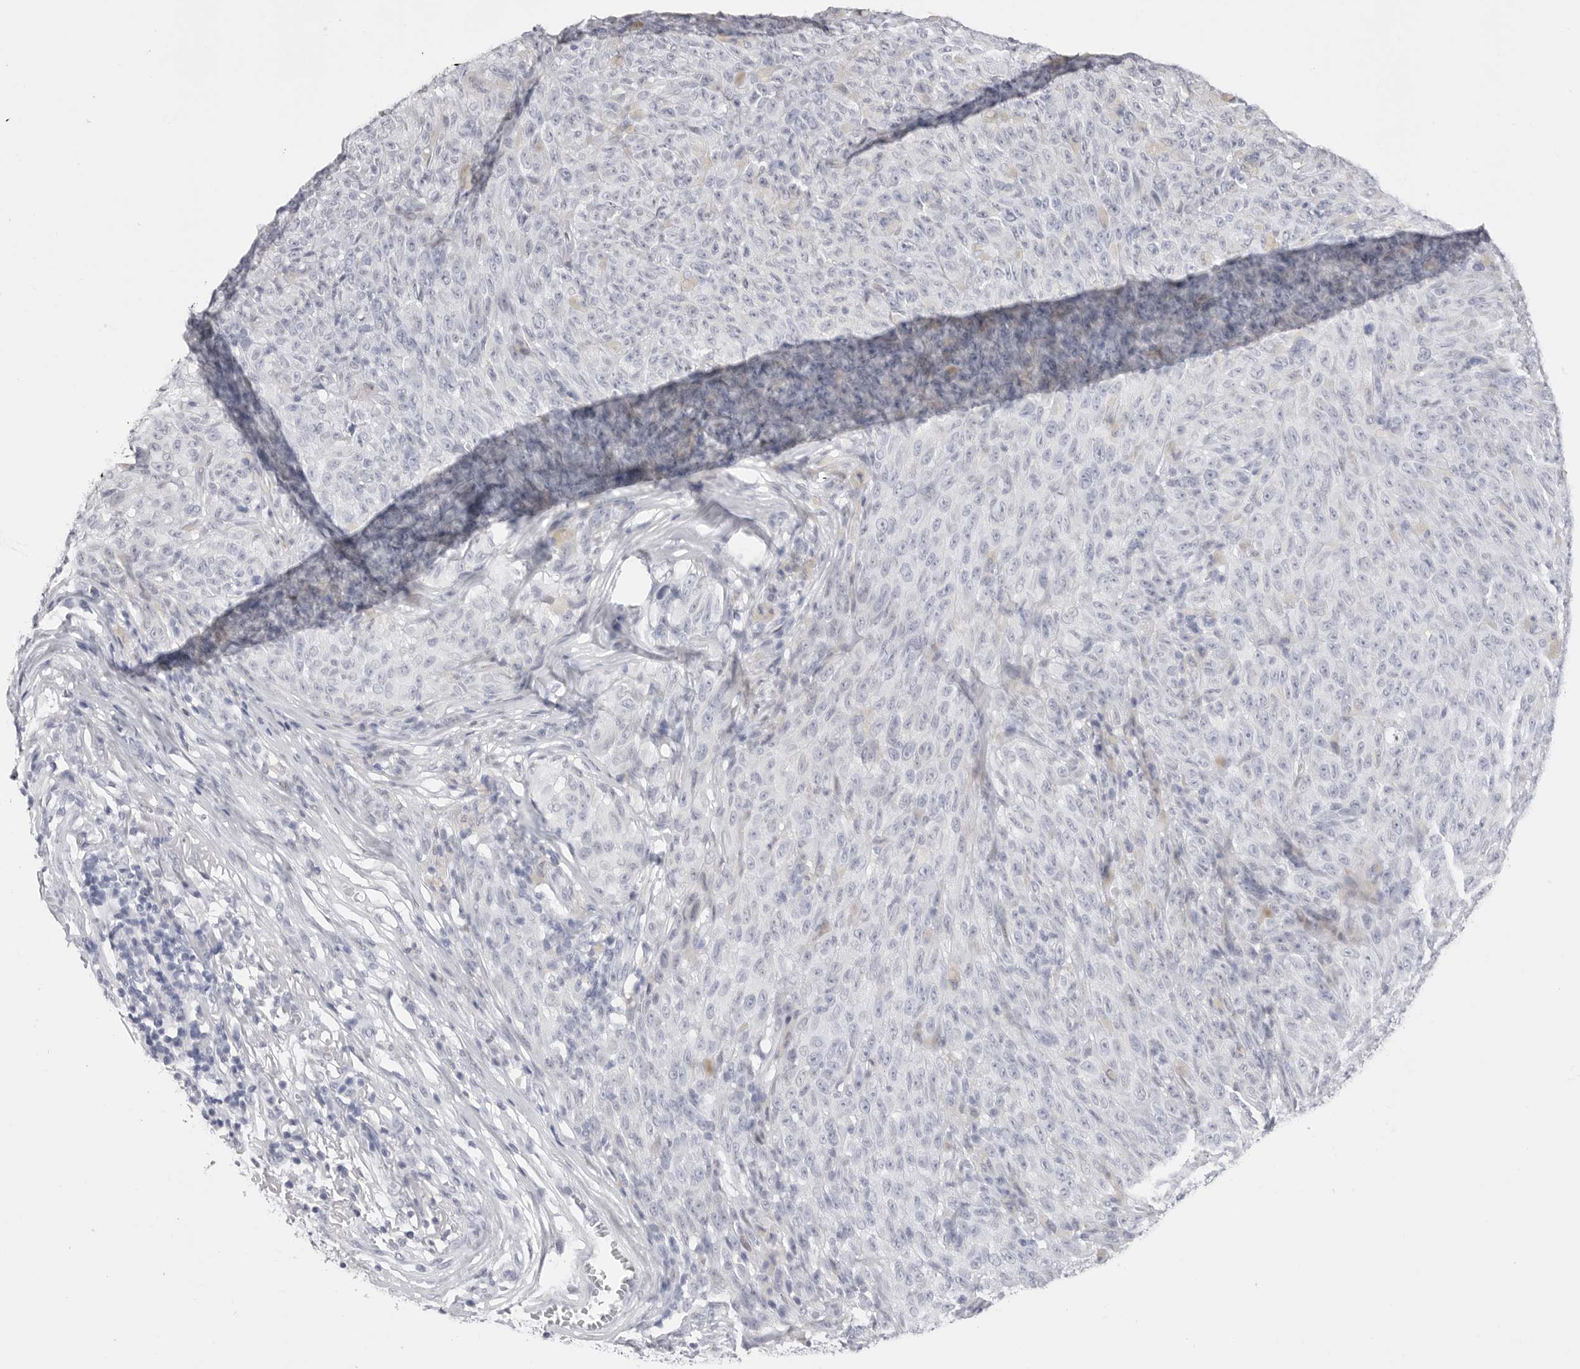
{"staining": {"intensity": "negative", "quantity": "none", "location": "none"}, "tissue": "melanoma", "cell_type": "Tumor cells", "image_type": "cancer", "snomed": [{"axis": "morphology", "description": "Malignant melanoma, NOS"}, {"axis": "topography", "description": "Skin"}], "caption": "Tumor cells show no significant protein positivity in melanoma.", "gene": "TSSK1B", "patient": {"sex": "female", "age": 82}}